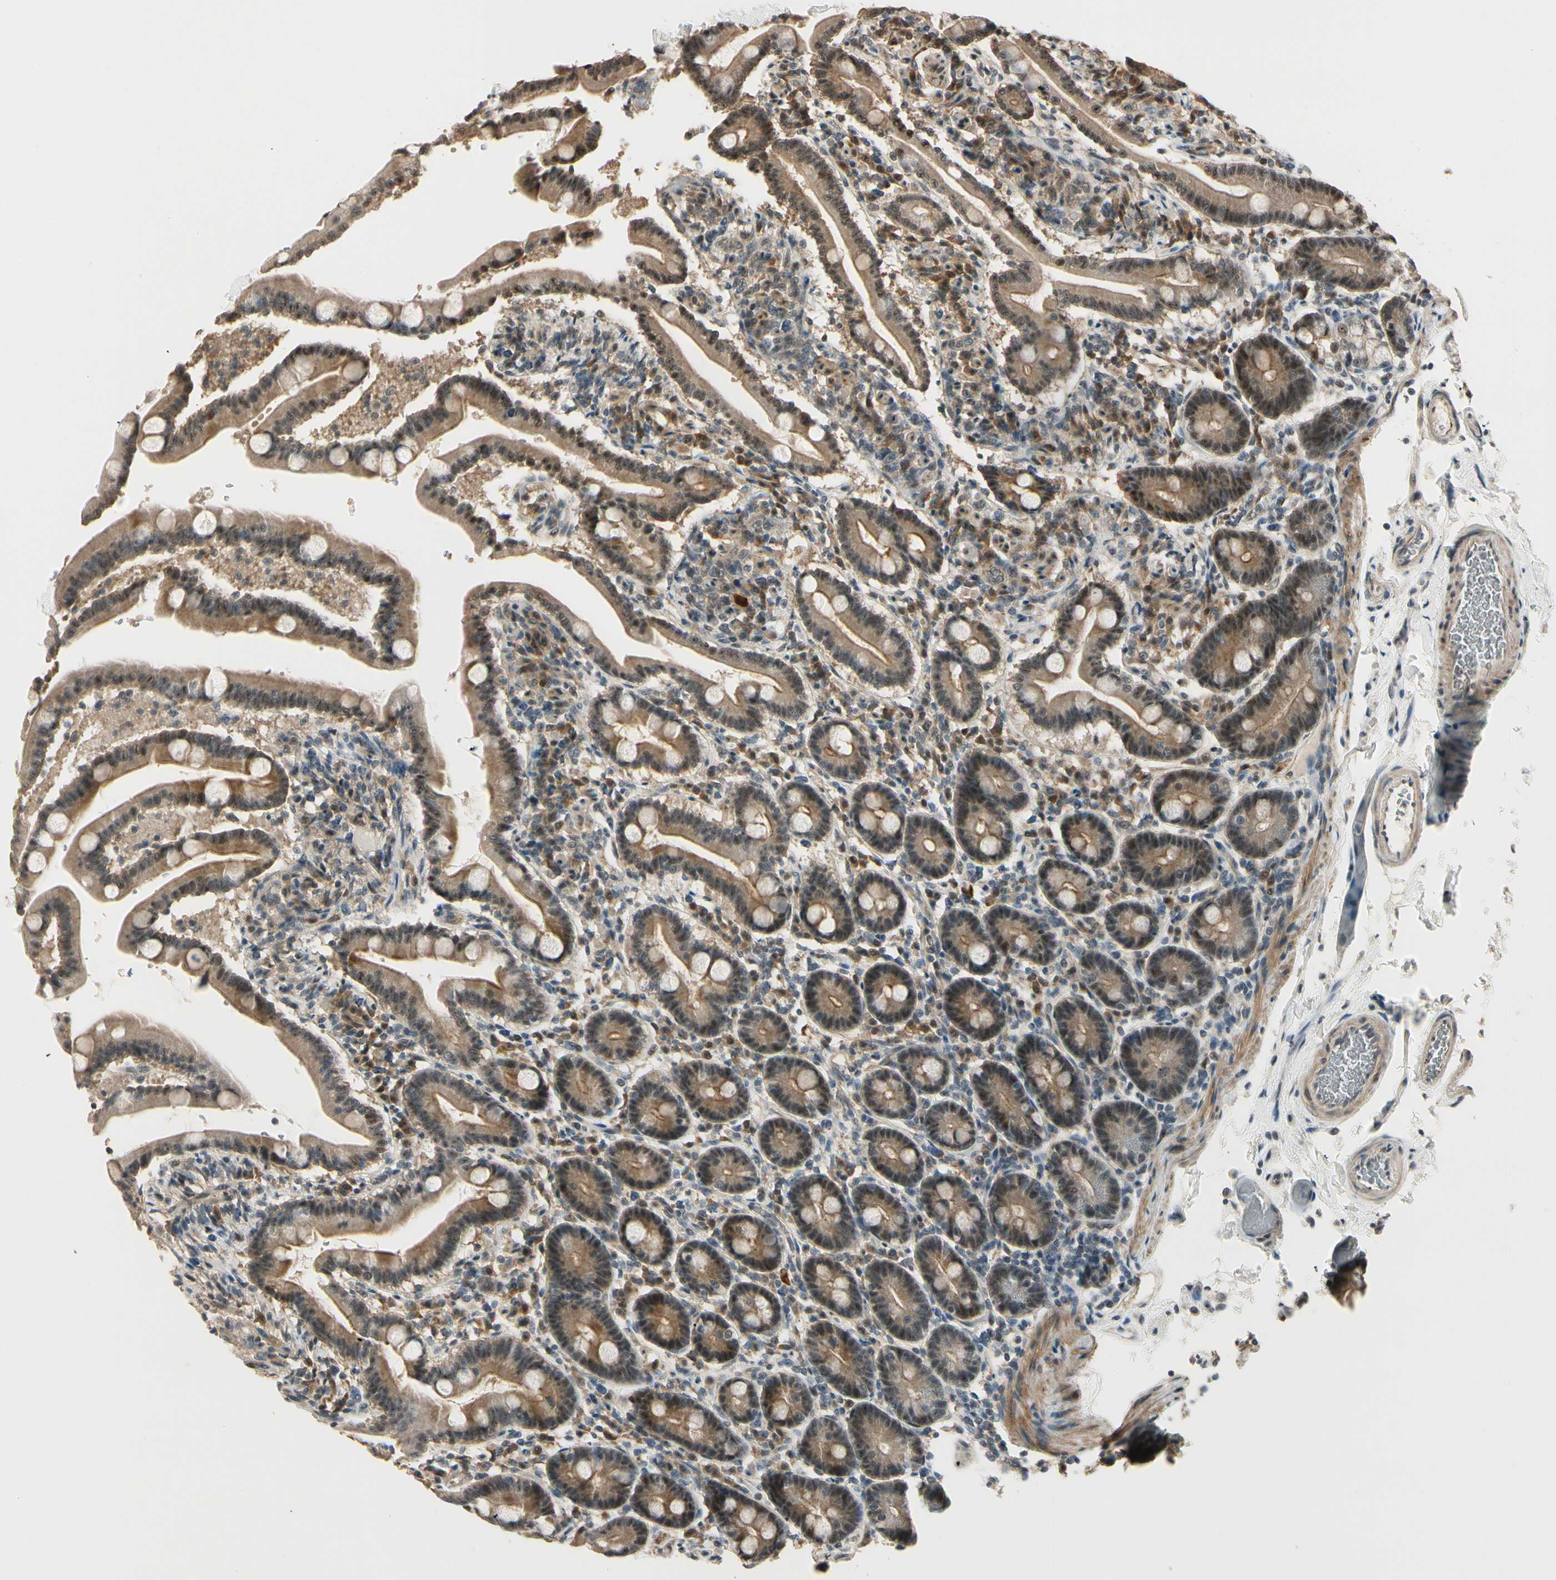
{"staining": {"intensity": "moderate", "quantity": ">75%", "location": "cytoplasmic/membranous,nuclear"}, "tissue": "duodenum", "cell_type": "Glandular cells", "image_type": "normal", "snomed": [{"axis": "morphology", "description": "Normal tissue, NOS"}, {"axis": "topography", "description": "Duodenum"}], "caption": "Protein analysis of unremarkable duodenum demonstrates moderate cytoplasmic/membranous,nuclear expression in about >75% of glandular cells. (brown staining indicates protein expression, while blue staining denotes nuclei).", "gene": "MCPH1", "patient": {"sex": "male", "age": 54}}